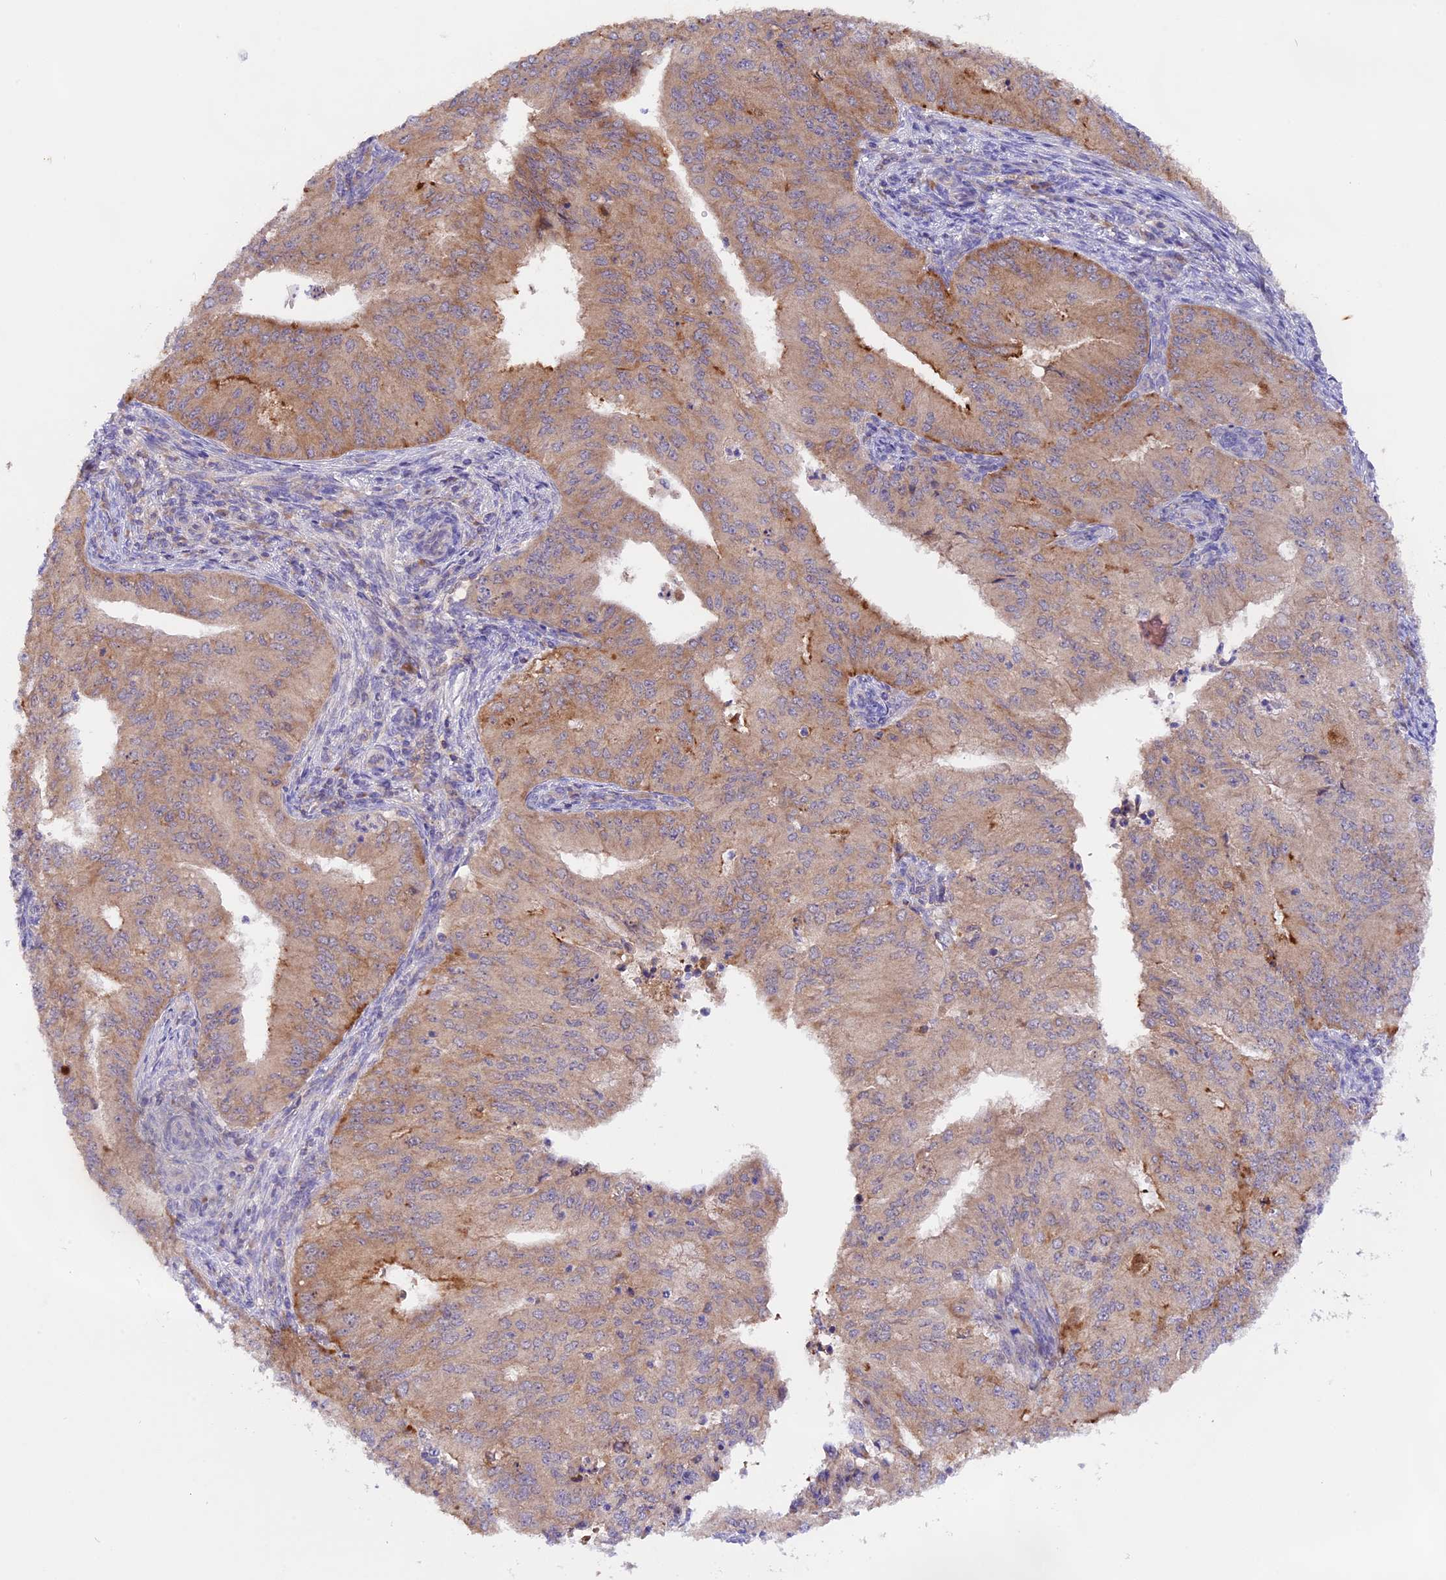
{"staining": {"intensity": "moderate", "quantity": "25%-75%", "location": "cytoplasmic/membranous"}, "tissue": "endometrial cancer", "cell_type": "Tumor cells", "image_type": "cancer", "snomed": [{"axis": "morphology", "description": "Adenocarcinoma, NOS"}, {"axis": "topography", "description": "Endometrium"}], "caption": "The immunohistochemical stain shows moderate cytoplasmic/membranous expression in tumor cells of endometrial cancer (adenocarcinoma) tissue.", "gene": "MARK4", "patient": {"sex": "female", "age": 50}}